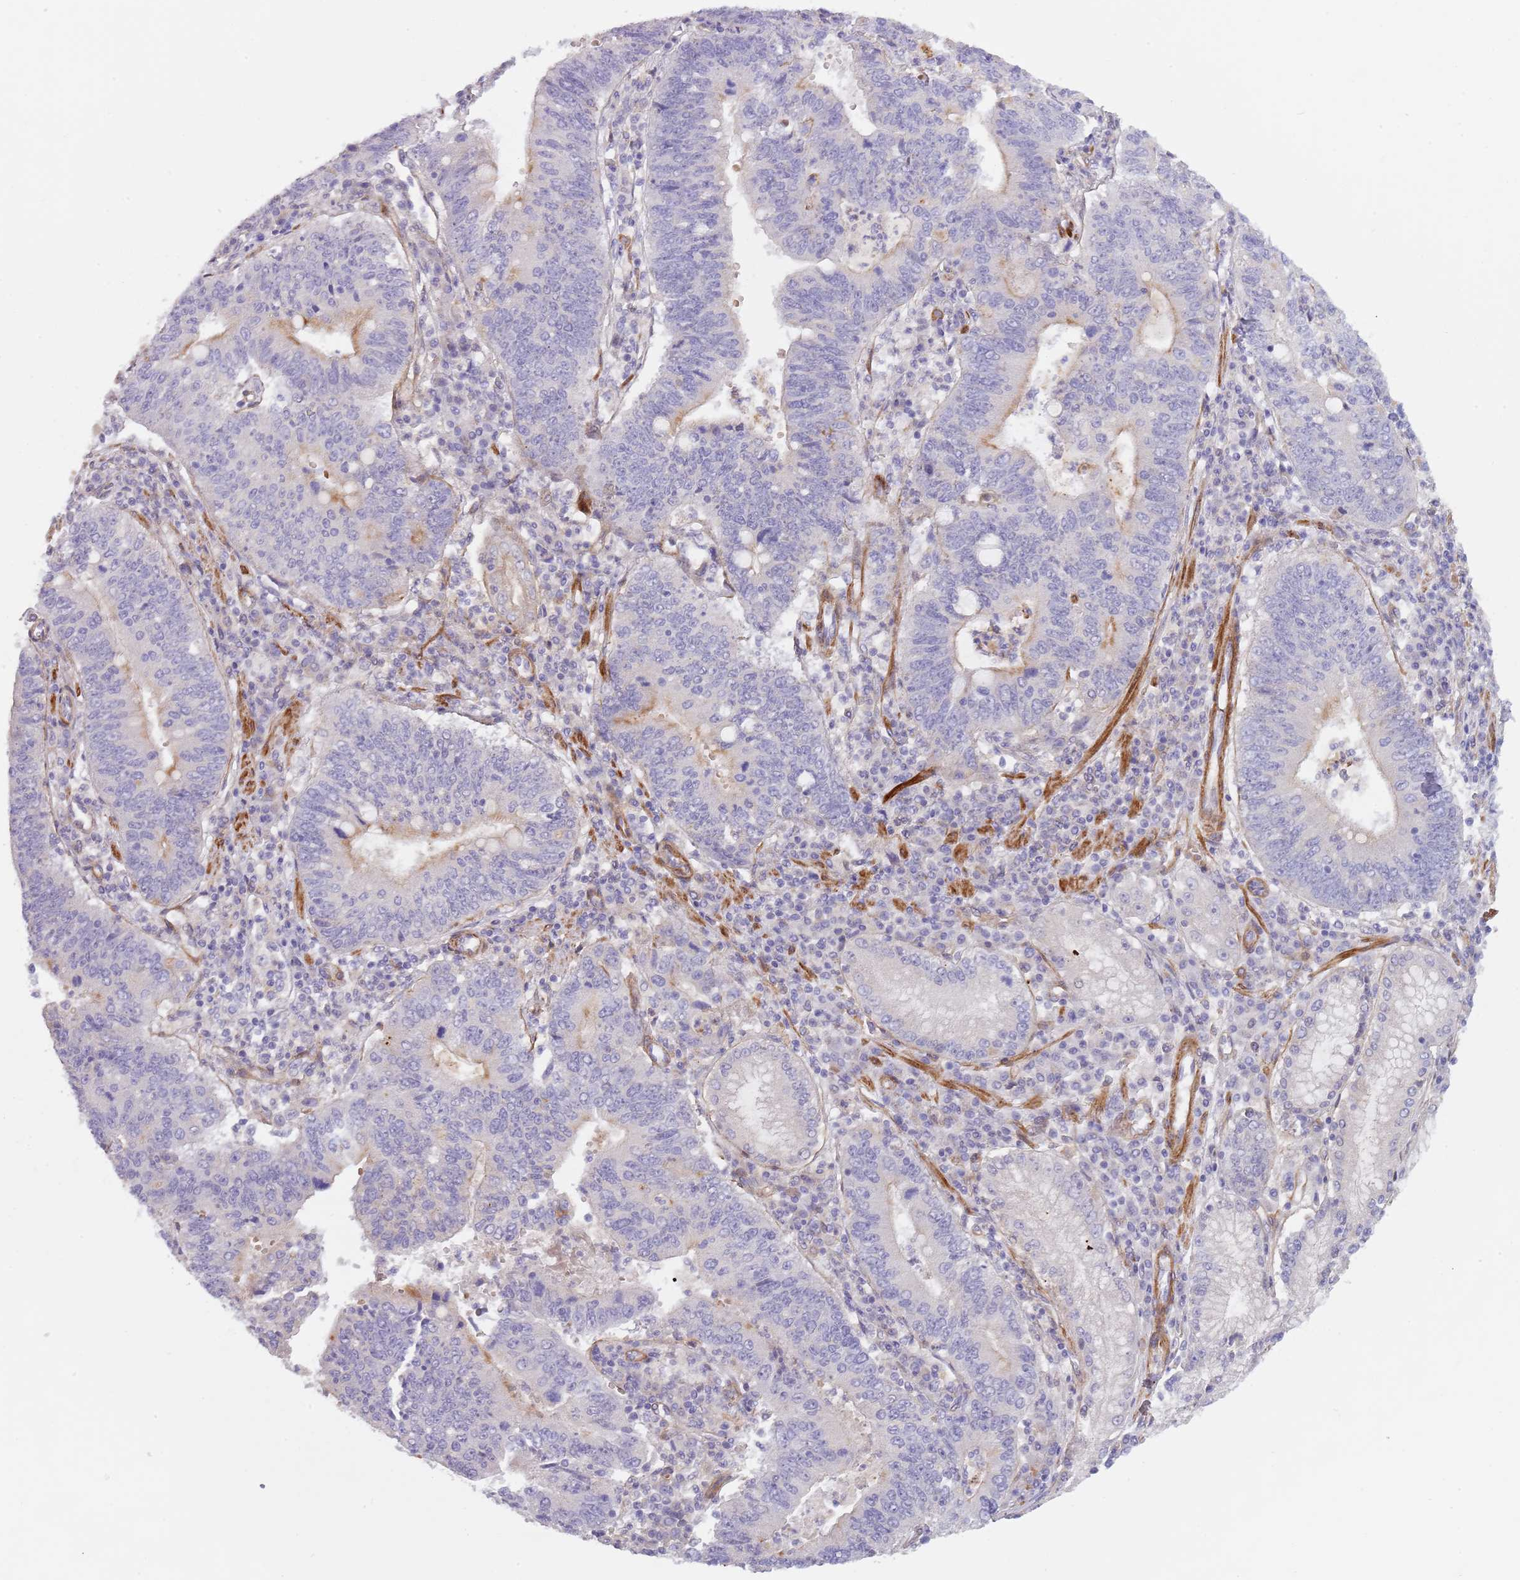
{"staining": {"intensity": "negative", "quantity": "none", "location": "none"}, "tissue": "stomach cancer", "cell_type": "Tumor cells", "image_type": "cancer", "snomed": [{"axis": "morphology", "description": "Adenocarcinoma, NOS"}, {"axis": "topography", "description": "Stomach"}], "caption": "Immunohistochemistry photomicrograph of stomach adenocarcinoma stained for a protein (brown), which displays no expression in tumor cells.", "gene": "TINAGL1", "patient": {"sex": "male", "age": 59}}